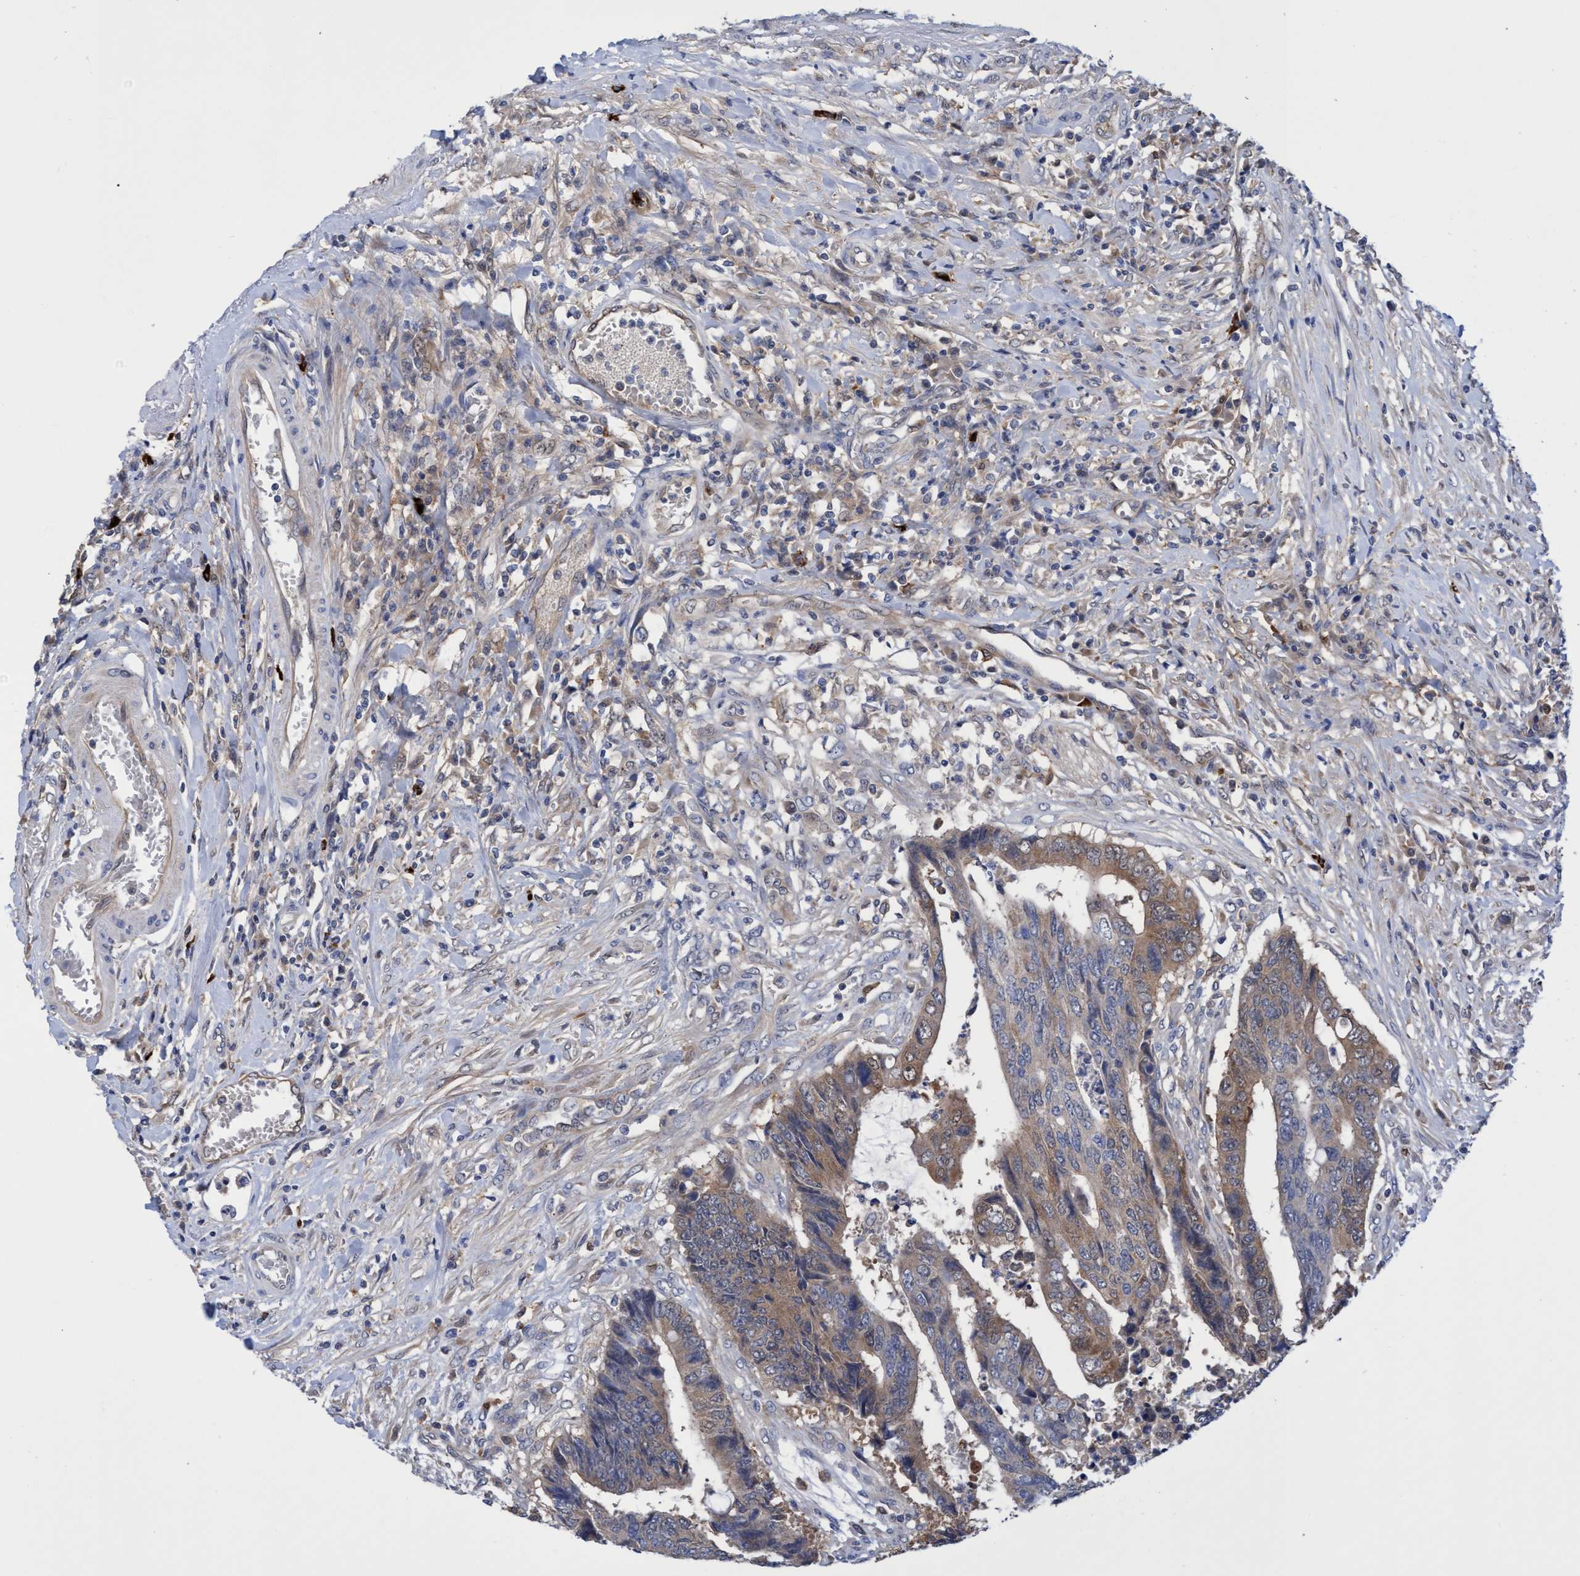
{"staining": {"intensity": "moderate", "quantity": ">75%", "location": "cytoplasmic/membranous"}, "tissue": "colorectal cancer", "cell_type": "Tumor cells", "image_type": "cancer", "snomed": [{"axis": "morphology", "description": "Adenocarcinoma, NOS"}, {"axis": "topography", "description": "Rectum"}], "caption": "Protein expression analysis of colorectal cancer shows moderate cytoplasmic/membranous expression in about >75% of tumor cells.", "gene": "PNPO", "patient": {"sex": "male", "age": 84}}